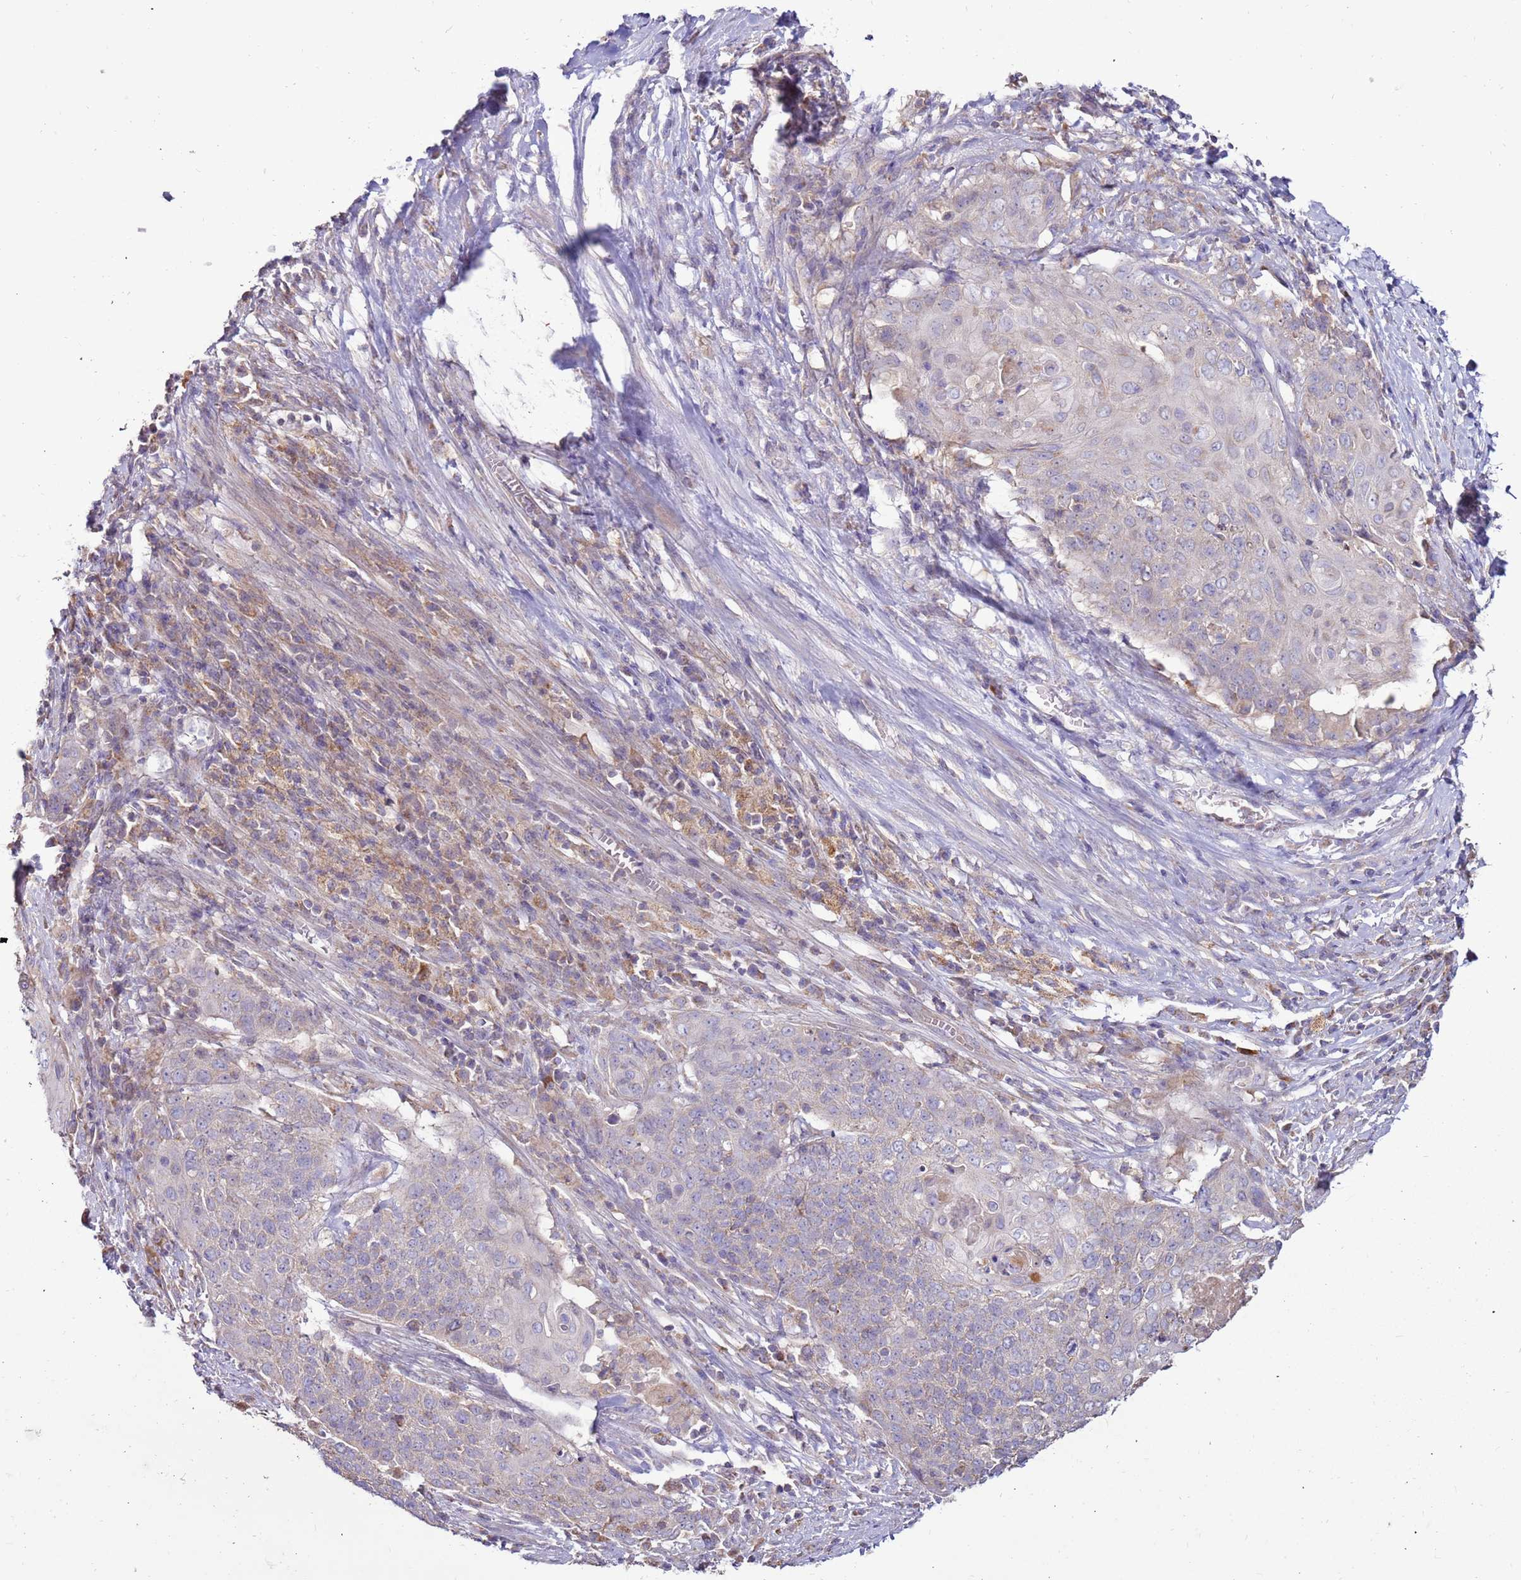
{"staining": {"intensity": "negative", "quantity": "none", "location": "none"}, "tissue": "cervical cancer", "cell_type": "Tumor cells", "image_type": "cancer", "snomed": [{"axis": "morphology", "description": "Squamous cell carcinoma, NOS"}, {"axis": "topography", "description": "Cervix"}], "caption": "Photomicrograph shows no significant protein expression in tumor cells of squamous cell carcinoma (cervical). (Brightfield microscopy of DAB IHC at high magnification).", "gene": "TRAPPC4", "patient": {"sex": "female", "age": 39}}